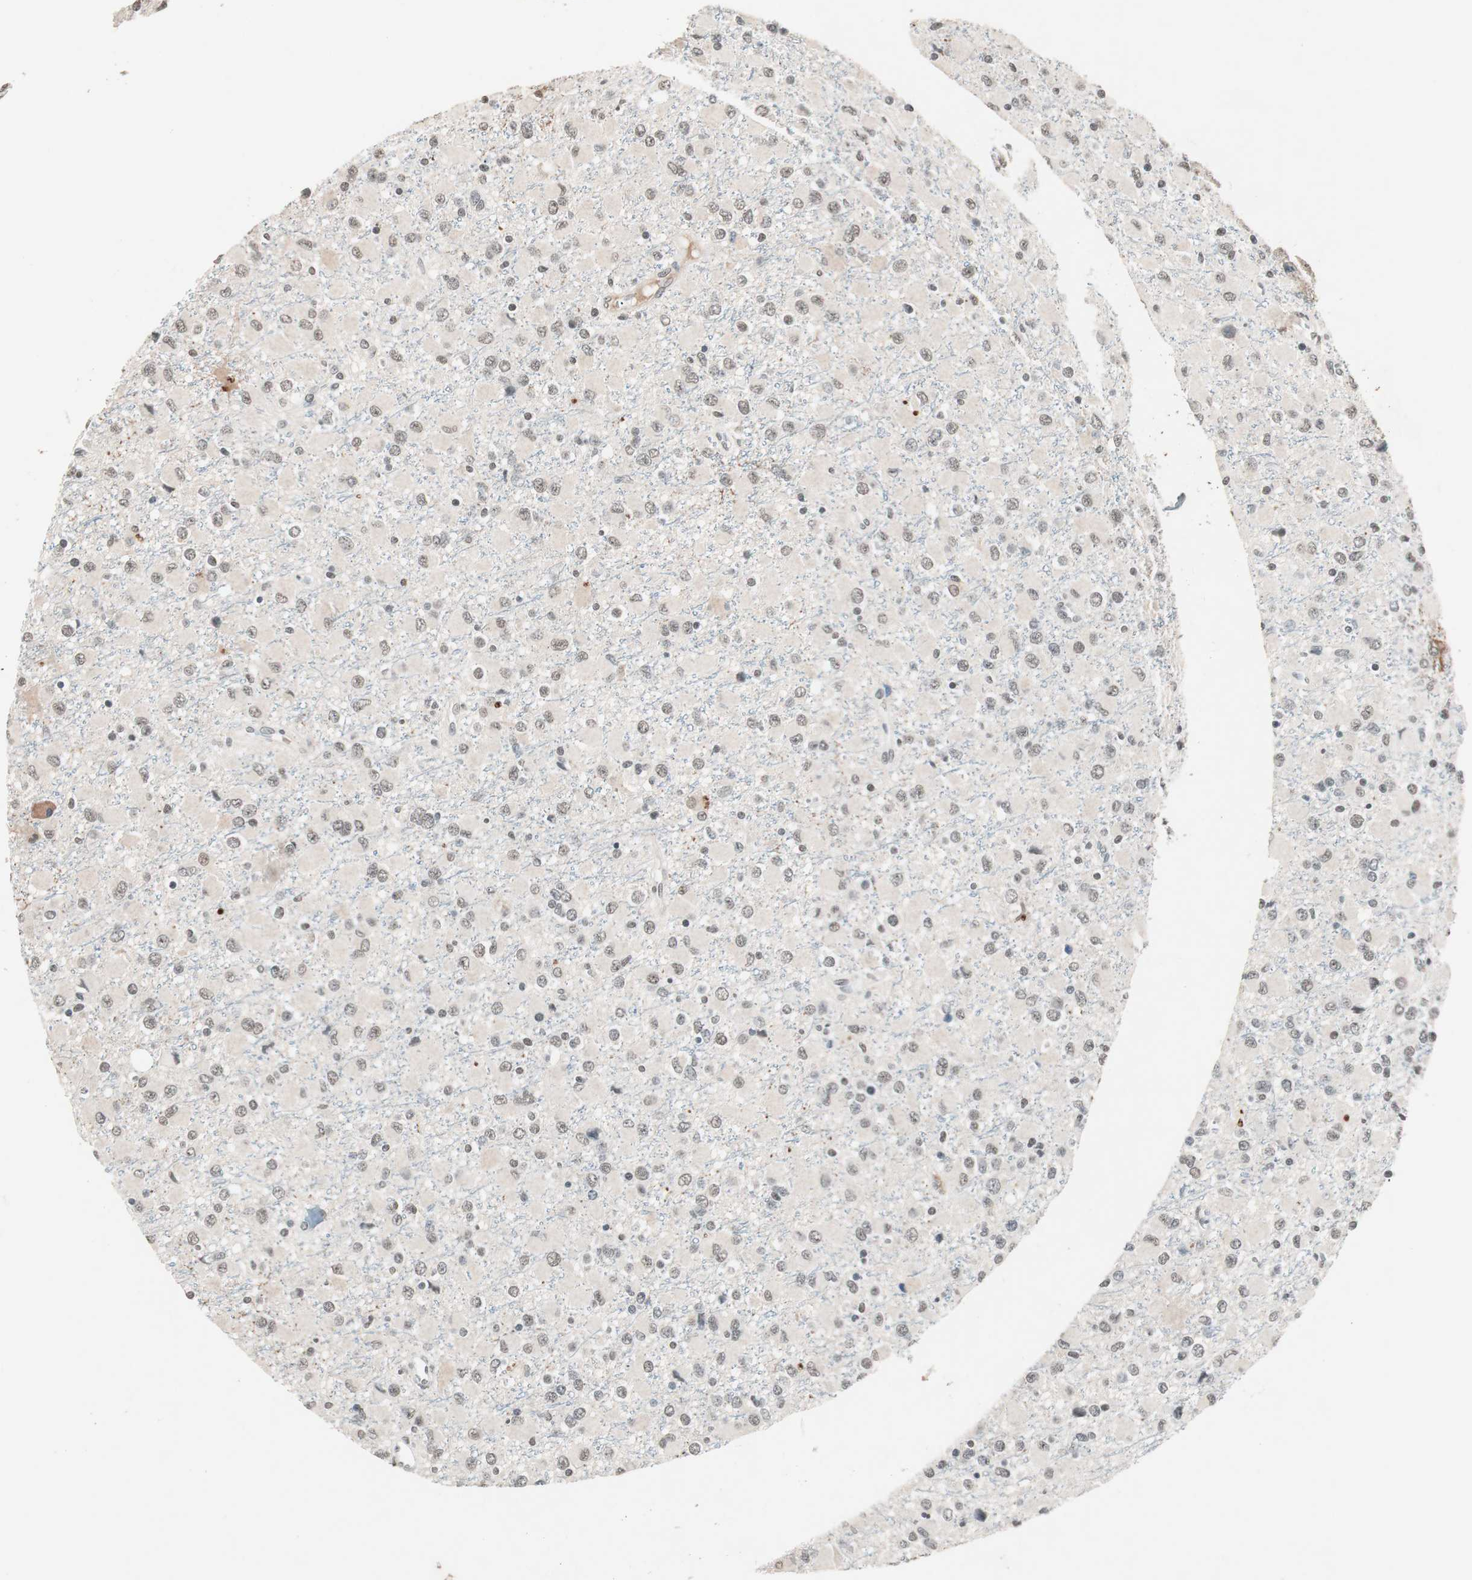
{"staining": {"intensity": "weak", "quantity": "<25%", "location": "nuclear"}, "tissue": "glioma", "cell_type": "Tumor cells", "image_type": "cancer", "snomed": [{"axis": "morphology", "description": "Glioma, malignant, Low grade"}, {"axis": "topography", "description": "Brain"}], "caption": "A high-resolution micrograph shows immunohistochemistry (IHC) staining of glioma, which reveals no significant staining in tumor cells.", "gene": "NFRKB", "patient": {"sex": "male", "age": 42}}